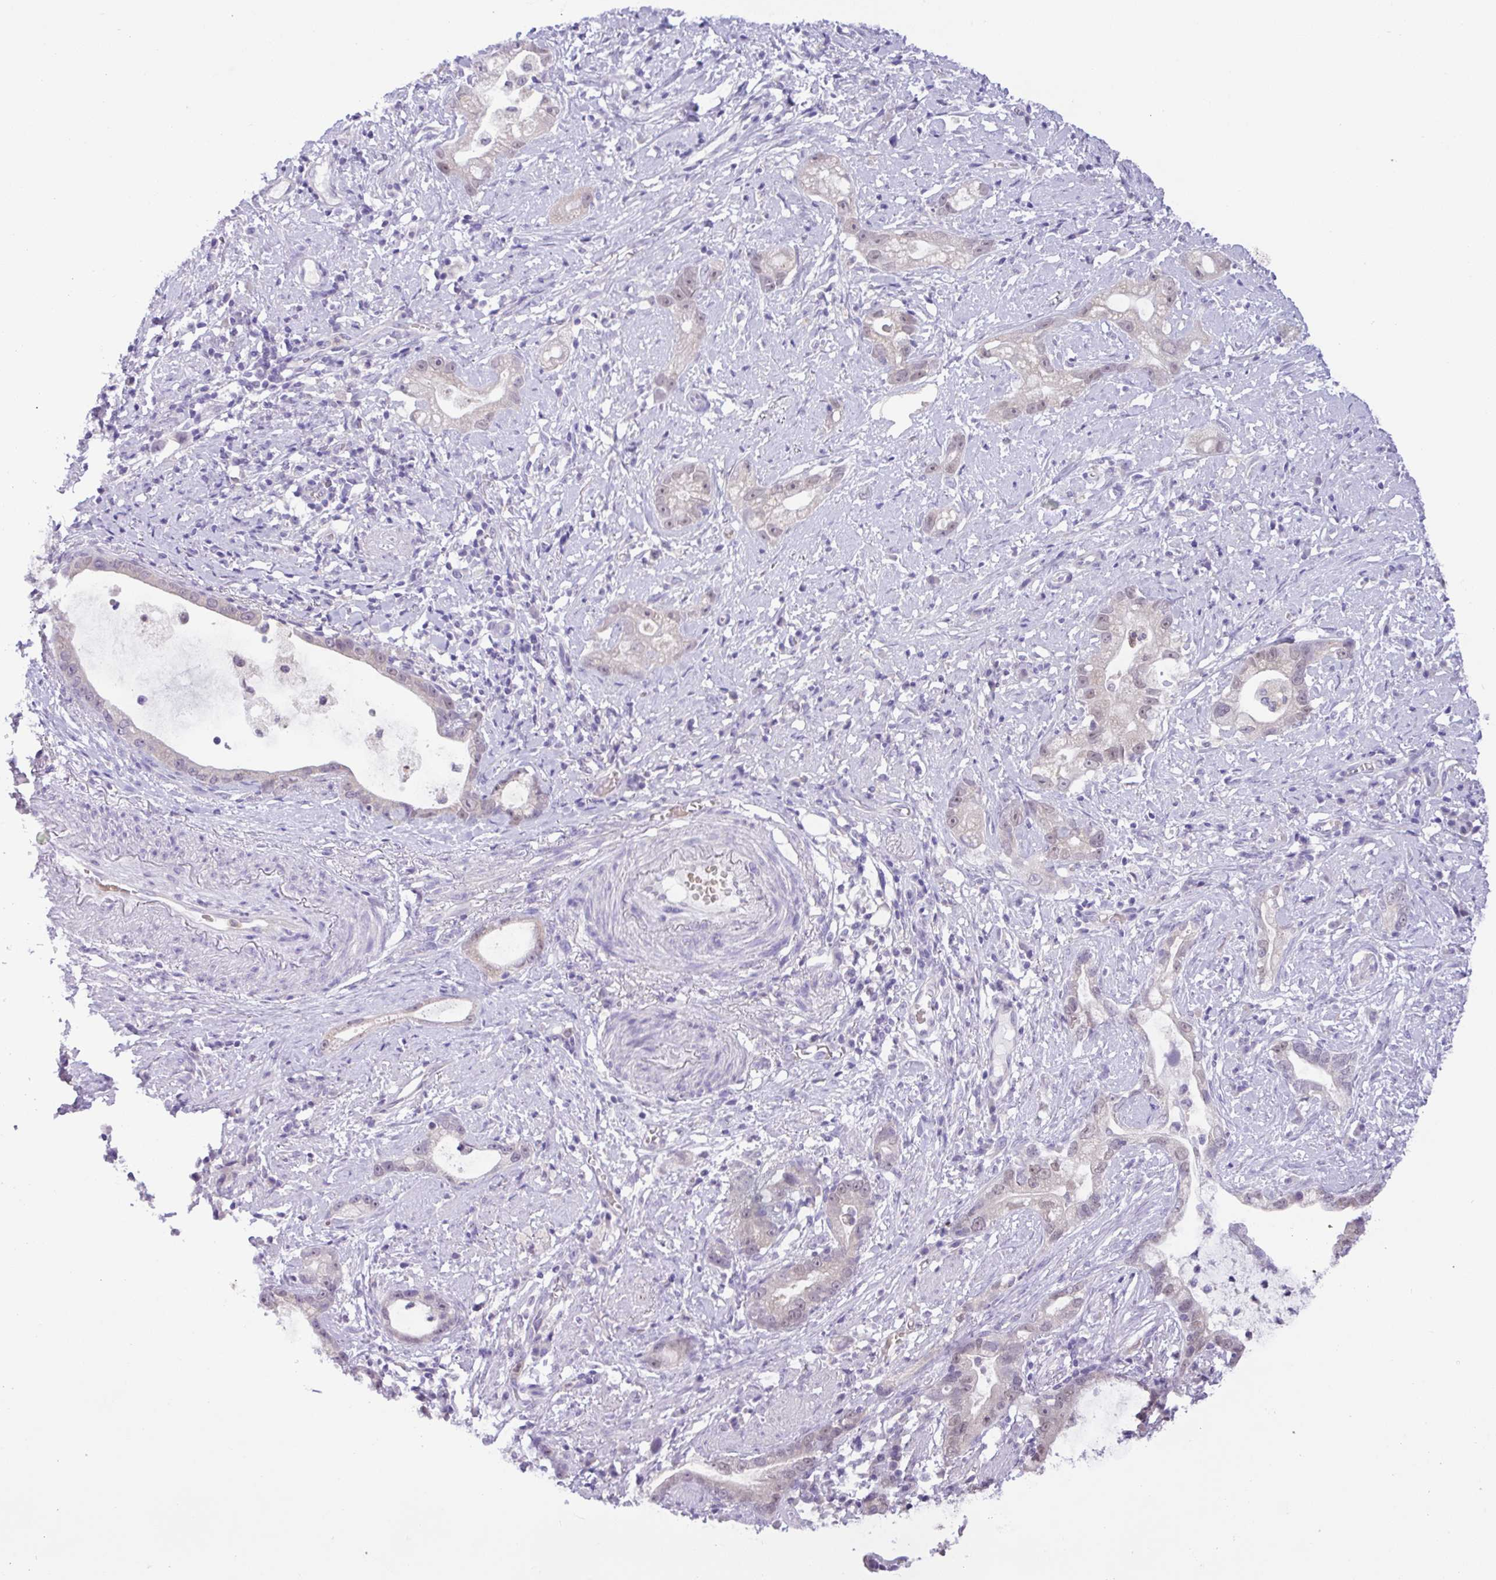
{"staining": {"intensity": "weak", "quantity": "25%-75%", "location": "nuclear"}, "tissue": "stomach cancer", "cell_type": "Tumor cells", "image_type": "cancer", "snomed": [{"axis": "morphology", "description": "Adenocarcinoma, NOS"}, {"axis": "topography", "description": "Stomach"}], "caption": "Protein analysis of stomach adenocarcinoma tissue reveals weak nuclear positivity in about 25%-75% of tumor cells.", "gene": "TONSL", "patient": {"sex": "male", "age": 55}}